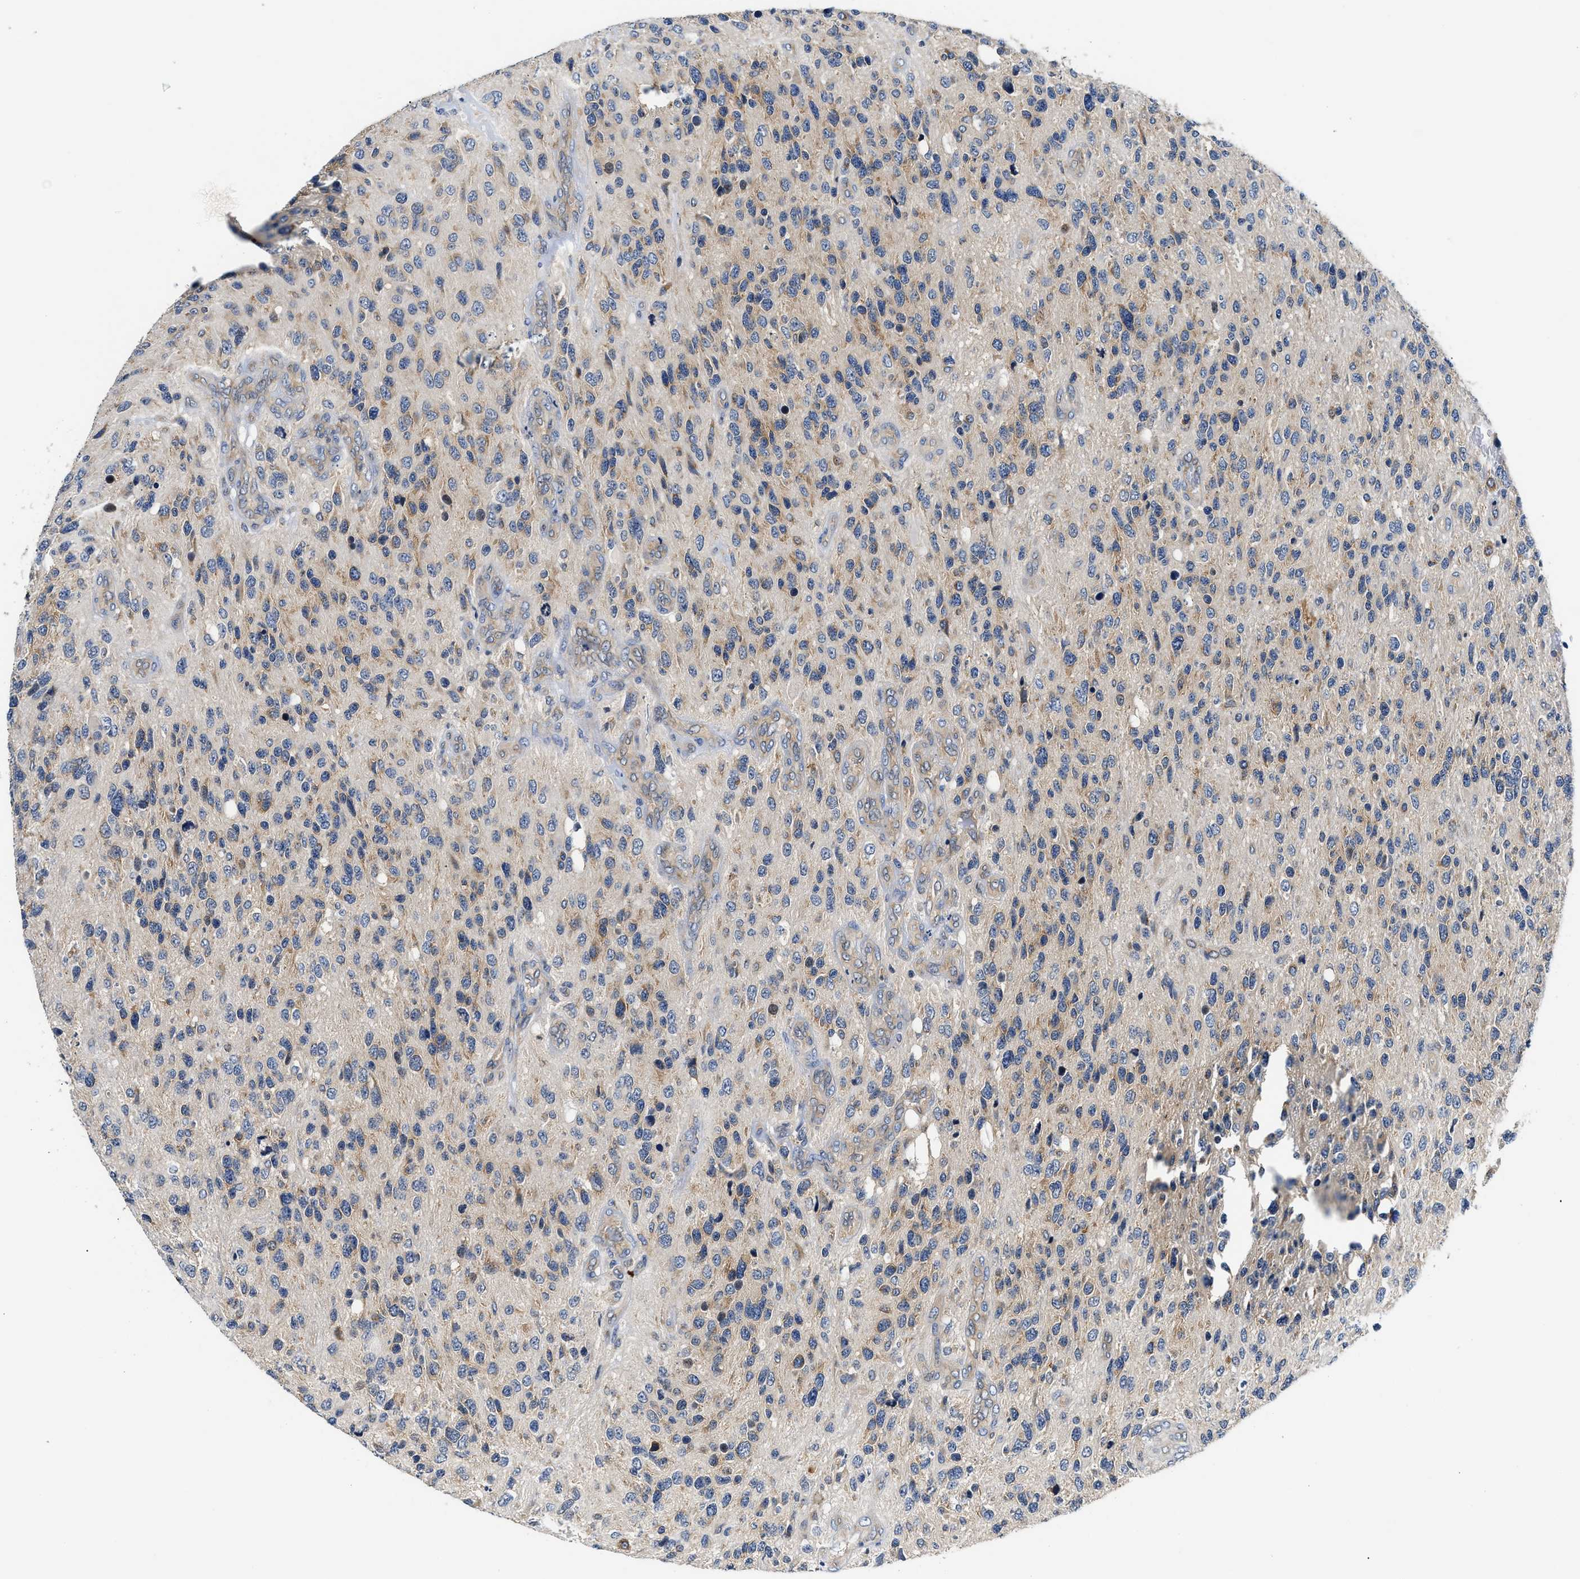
{"staining": {"intensity": "weak", "quantity": "<25%", "location": "cytoplasmic/membranous"}, "tissue": "glioma", "cell_type": "Tumor cells", "image_type": "cancer", "snomed": [{"axis": "morphology", "description": "Glioma, malignant, High grade"}, {"axis": "topography", "description": "Brain"}], "caption": "Tumor cells show no significant expression in malignant glioma (high-grade). (Stains: DAB IHC with hematoxylin counter stain, Microscopy: brightfield microscopy at high magnification).", "gene": "FAM185A", "patient": {"sex": "female", "age": 58}}